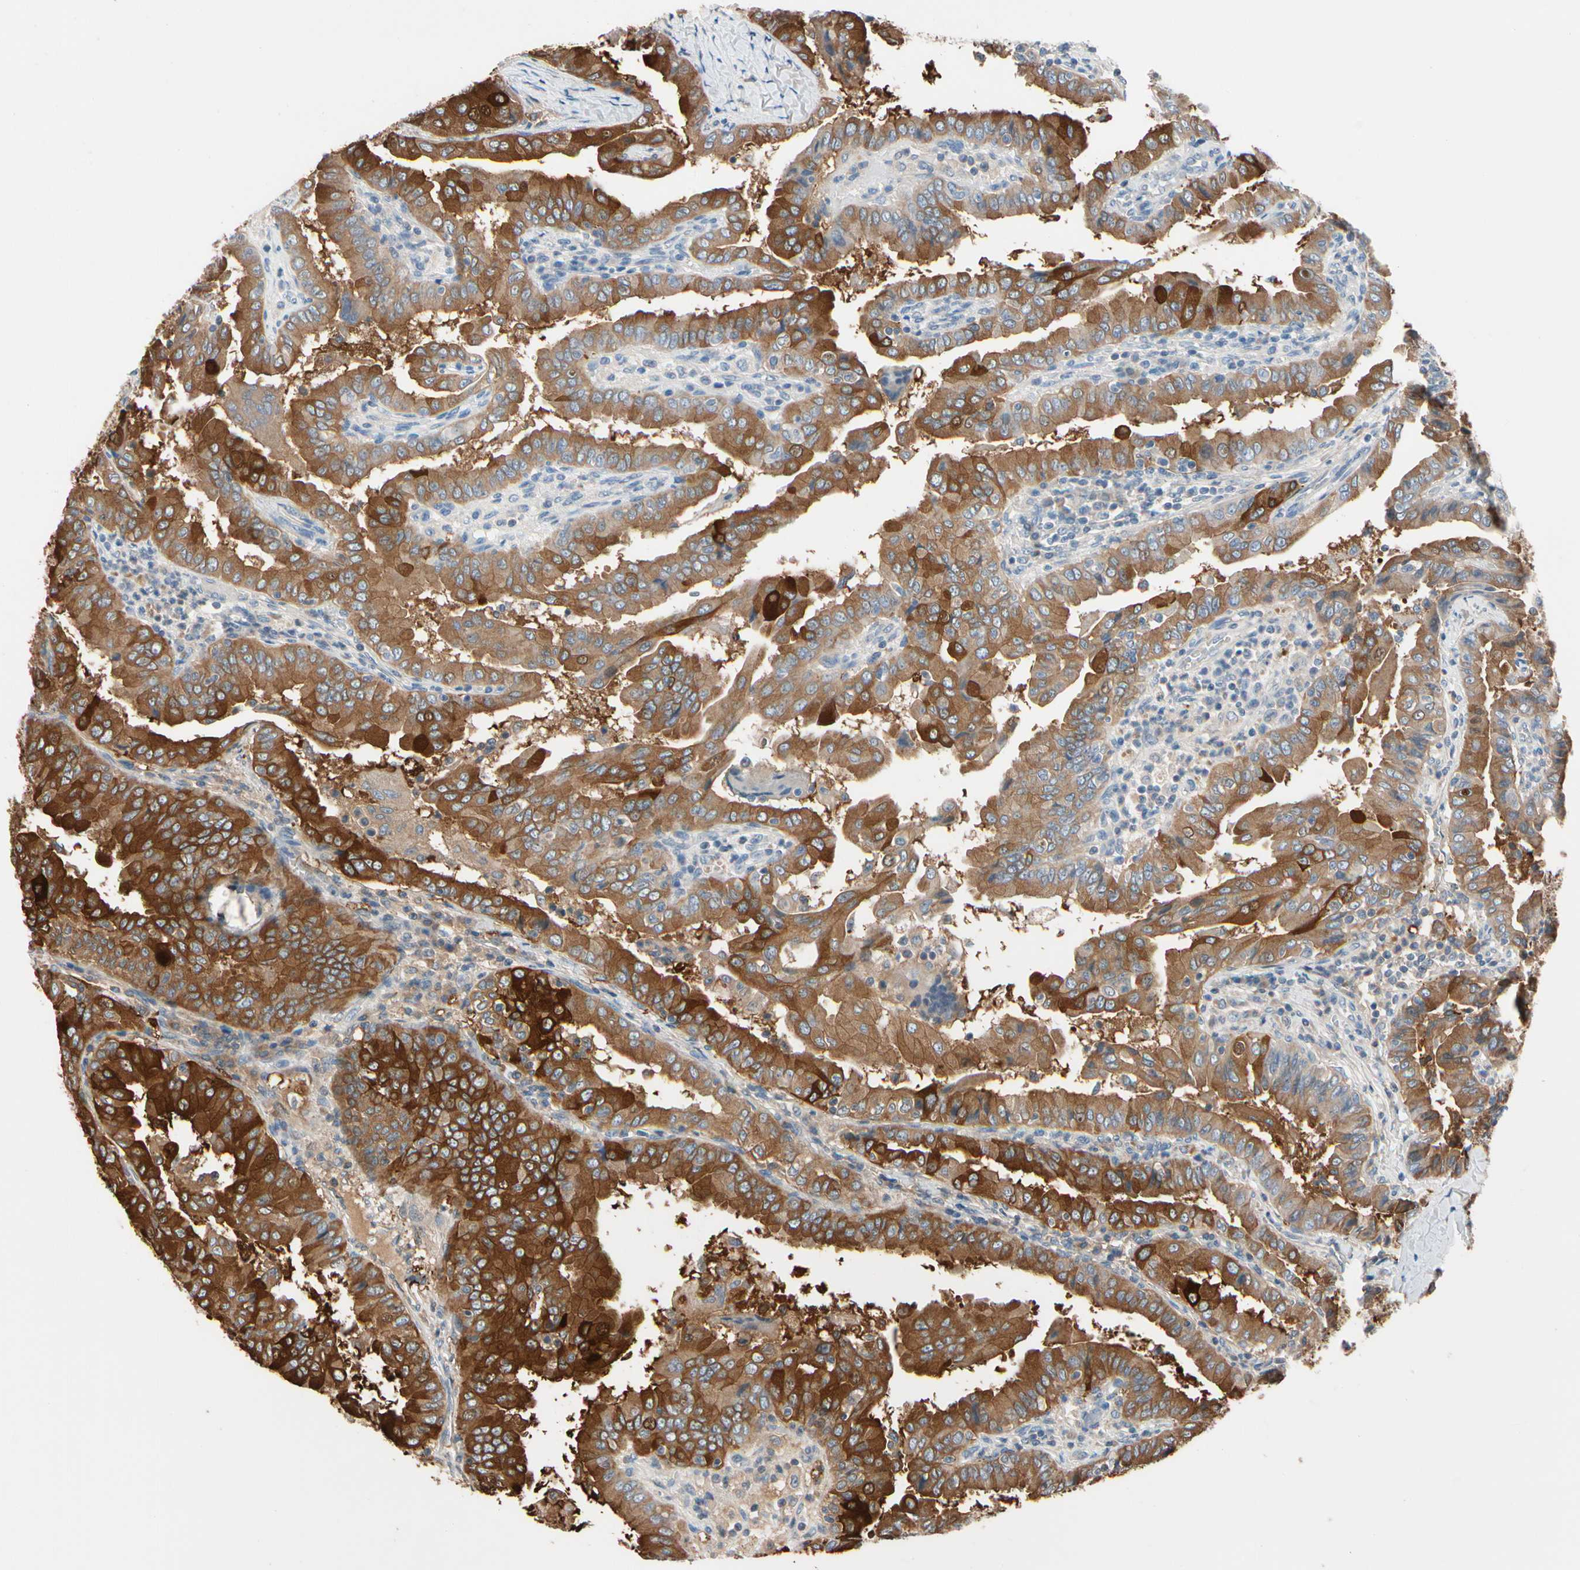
{"staining": {"intensity": "moderate", "quantity": ">75%", "location": "cytoplasmic/membranous"}, "tissue": "thyroid cancer", "cell_type": "Tumor cells", "image_type": "cancer", "snomed": [{"axis": "morphology", "description": "Papillary adenocarcinoma, NOS"}, {"axis": "topography", "description": "Thyroid gland"}], "caption": "About >75% of tumor cells in thyroid cancer reveal moderate cytoplasmic/membranous protein positivity as visualized by brown immunohistochemical staining.", "gene": "STK40", "patient": {"sex": "male", "age": 33}}